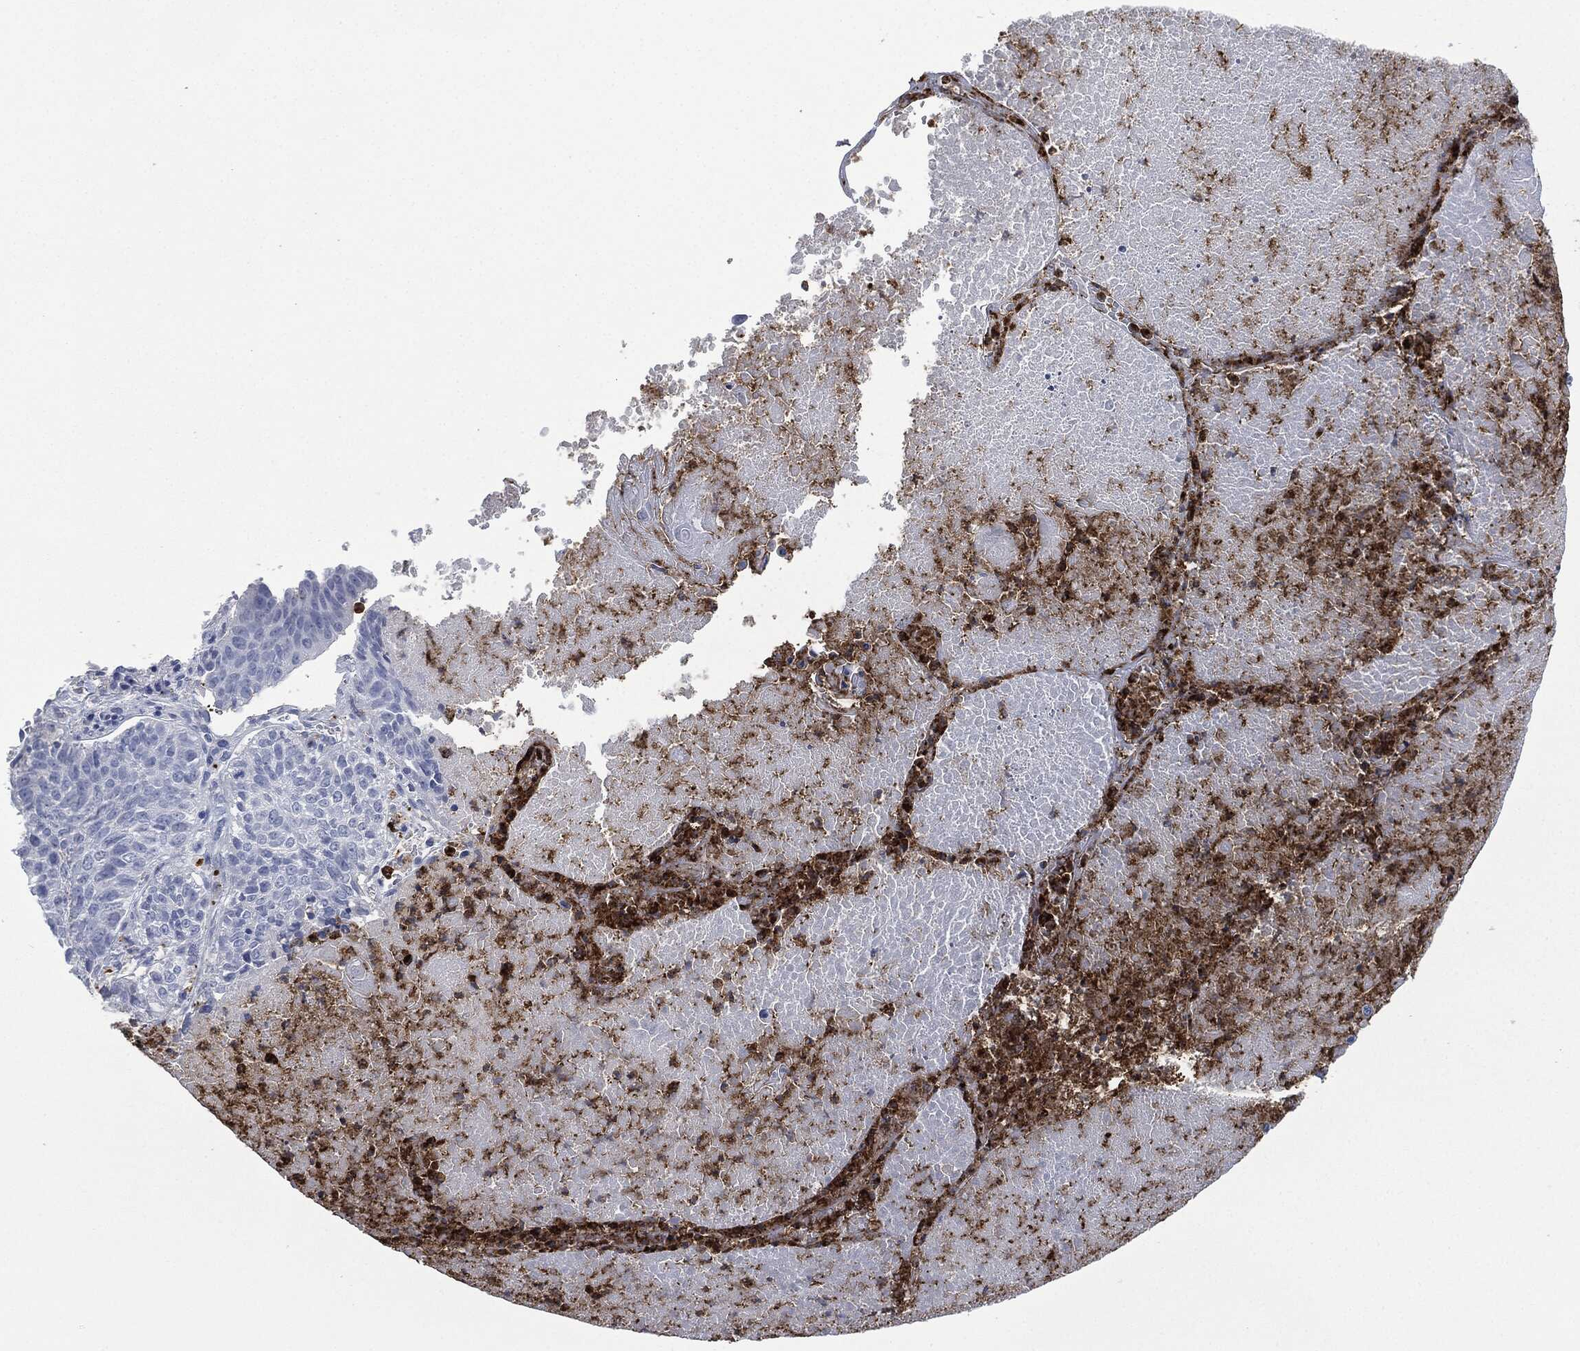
{"staining": {"intensity": "negative", "quantity": "none", "location": "none"}, "tissue": "lung cancer", "cell_type": "Tumor cells", "image_type": "cancer", "snomed": [{"axis": "morphology", "description": "Squamous cell carcinoma, NOS"}, {"axis": "topography", "description": "Lung"}], "caption": "Immunohistochemical staining of lung cancer (squamous cell carcinoma) displays no significant expression in tumor cells. (DAB IHC with hematoxylin counter stain).", "gene": "CEACAM8", "patient": {"sex": "male", "age": 64}}